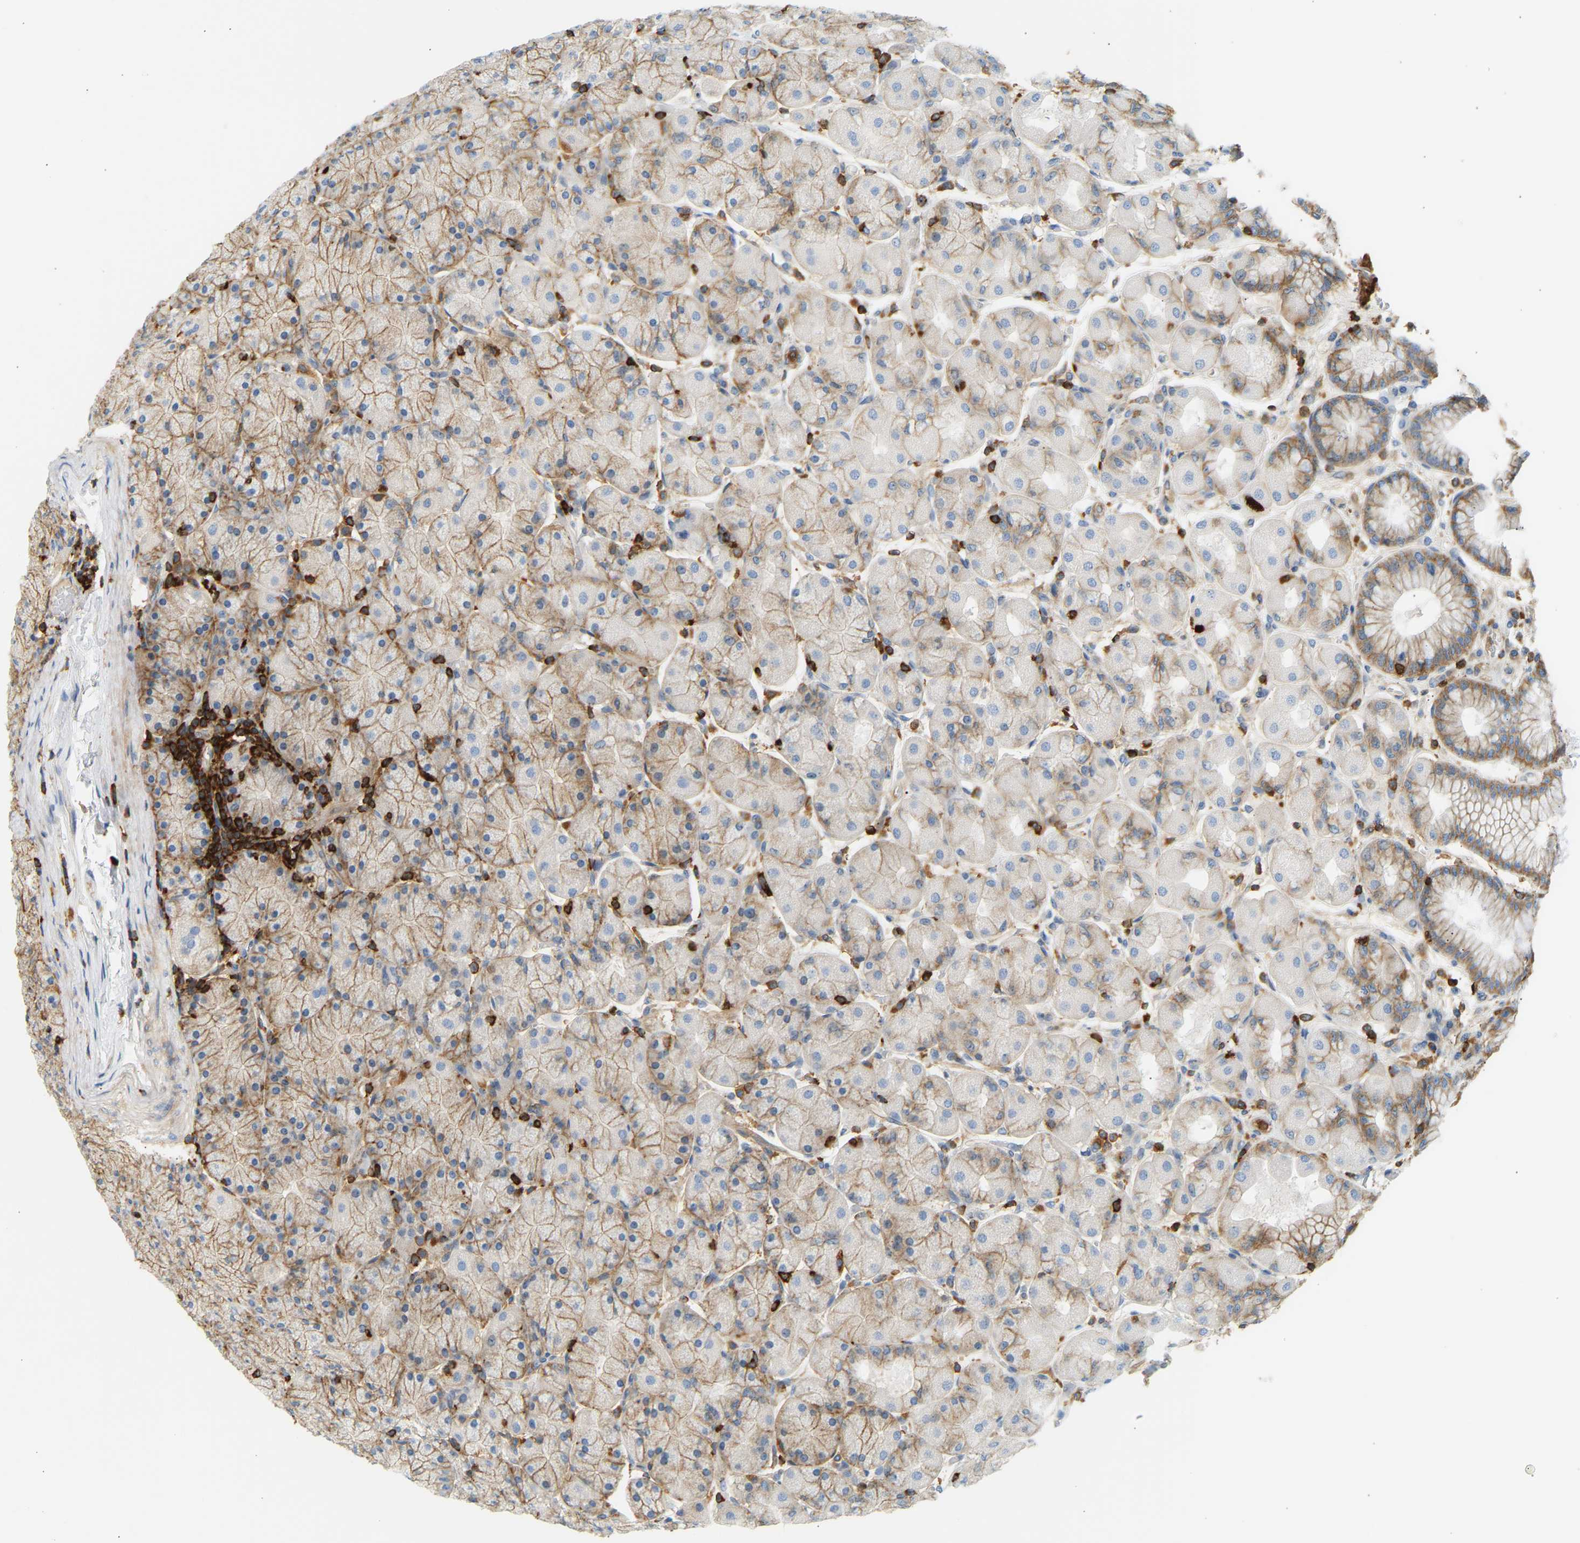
{"staining": {"intensity": "moderate", "quantity": "25%-75%", "location": "cytoplasmic/membranous"}, "tissue": "stomach", "cell_type": "Glandular cells", "image_type": "normal", "snomed": [{"axis": "morphology", "description": "Normal tissue, NOS"}, {"axis": "topography", "description": "Stomach, upper"}], "caption": "Protein expression analysis of unremarkable human stomach reveals moderate cytoplasmic/membranous staining in about 25%-75% of glandular cells. The staining was performed using DAB to visualize the protein expression in brown, while the nuclei were stained in blue with hematoxylin (Magnification: 20x).", "gene": "FNBP1", "patient": {"sex": "female", "age": 56}}